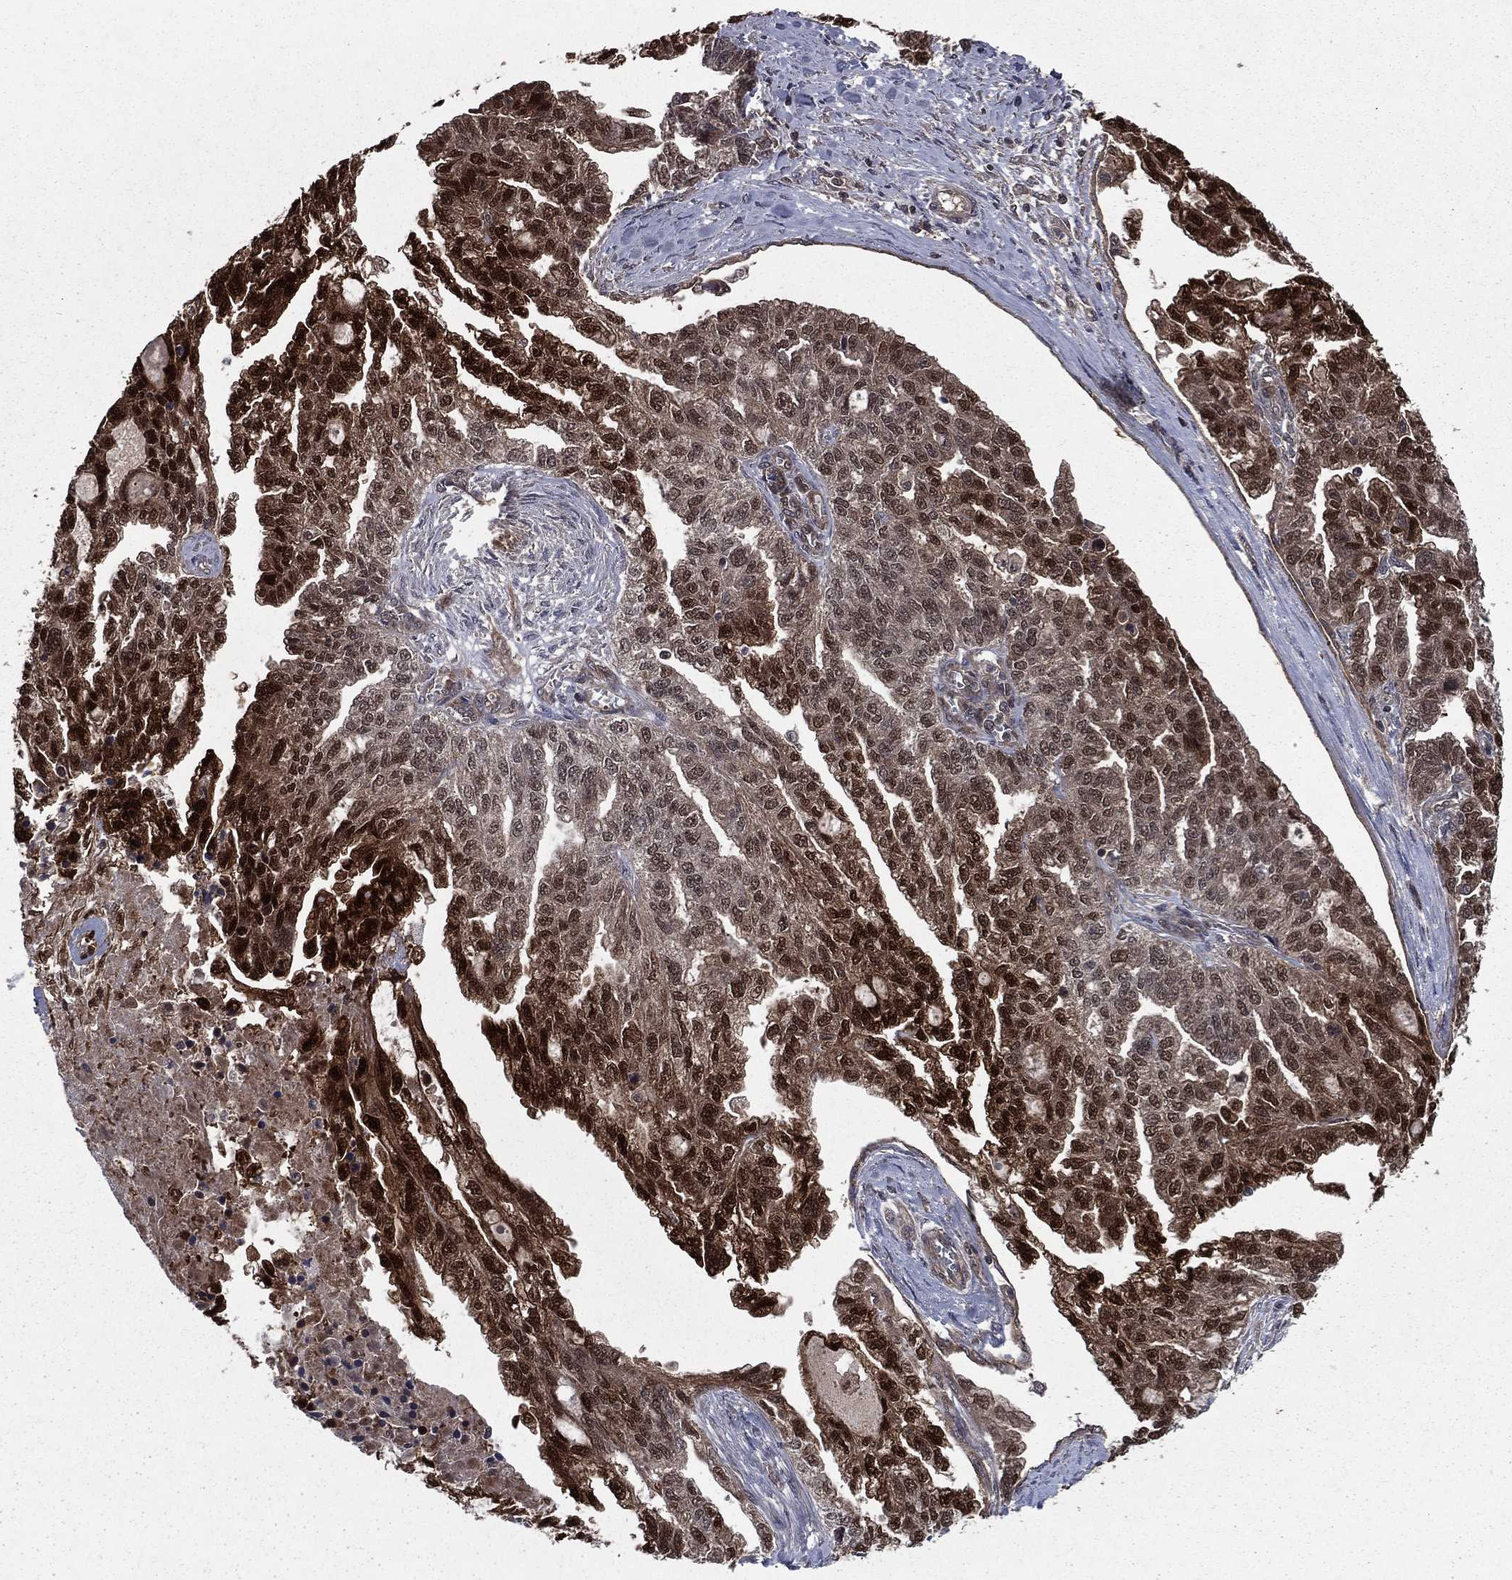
{"staining": {"intensity": "strong", "quantity": "25%-75%", "location": "cytoplasmic/membranous,nuclear"}, "tissue": "ovarian cancer", "cell_type": "Tumor cells", "image_type": "cancer", "snomed": [{"axis": "morphology", "description": "Cystadenocarcinoma, serous, NOS"}, {"axis": "topography", "description": "Ovary"}], "caption": "Protein analysis of ovarian serous cystadenocarcinoma tissue displays strong cytoplasmic/membranous and nuclear expression in approximately 25%-75% of tumor cells.", "gene": "FGD1", "patient": {"sex": "female", "age": 51}}